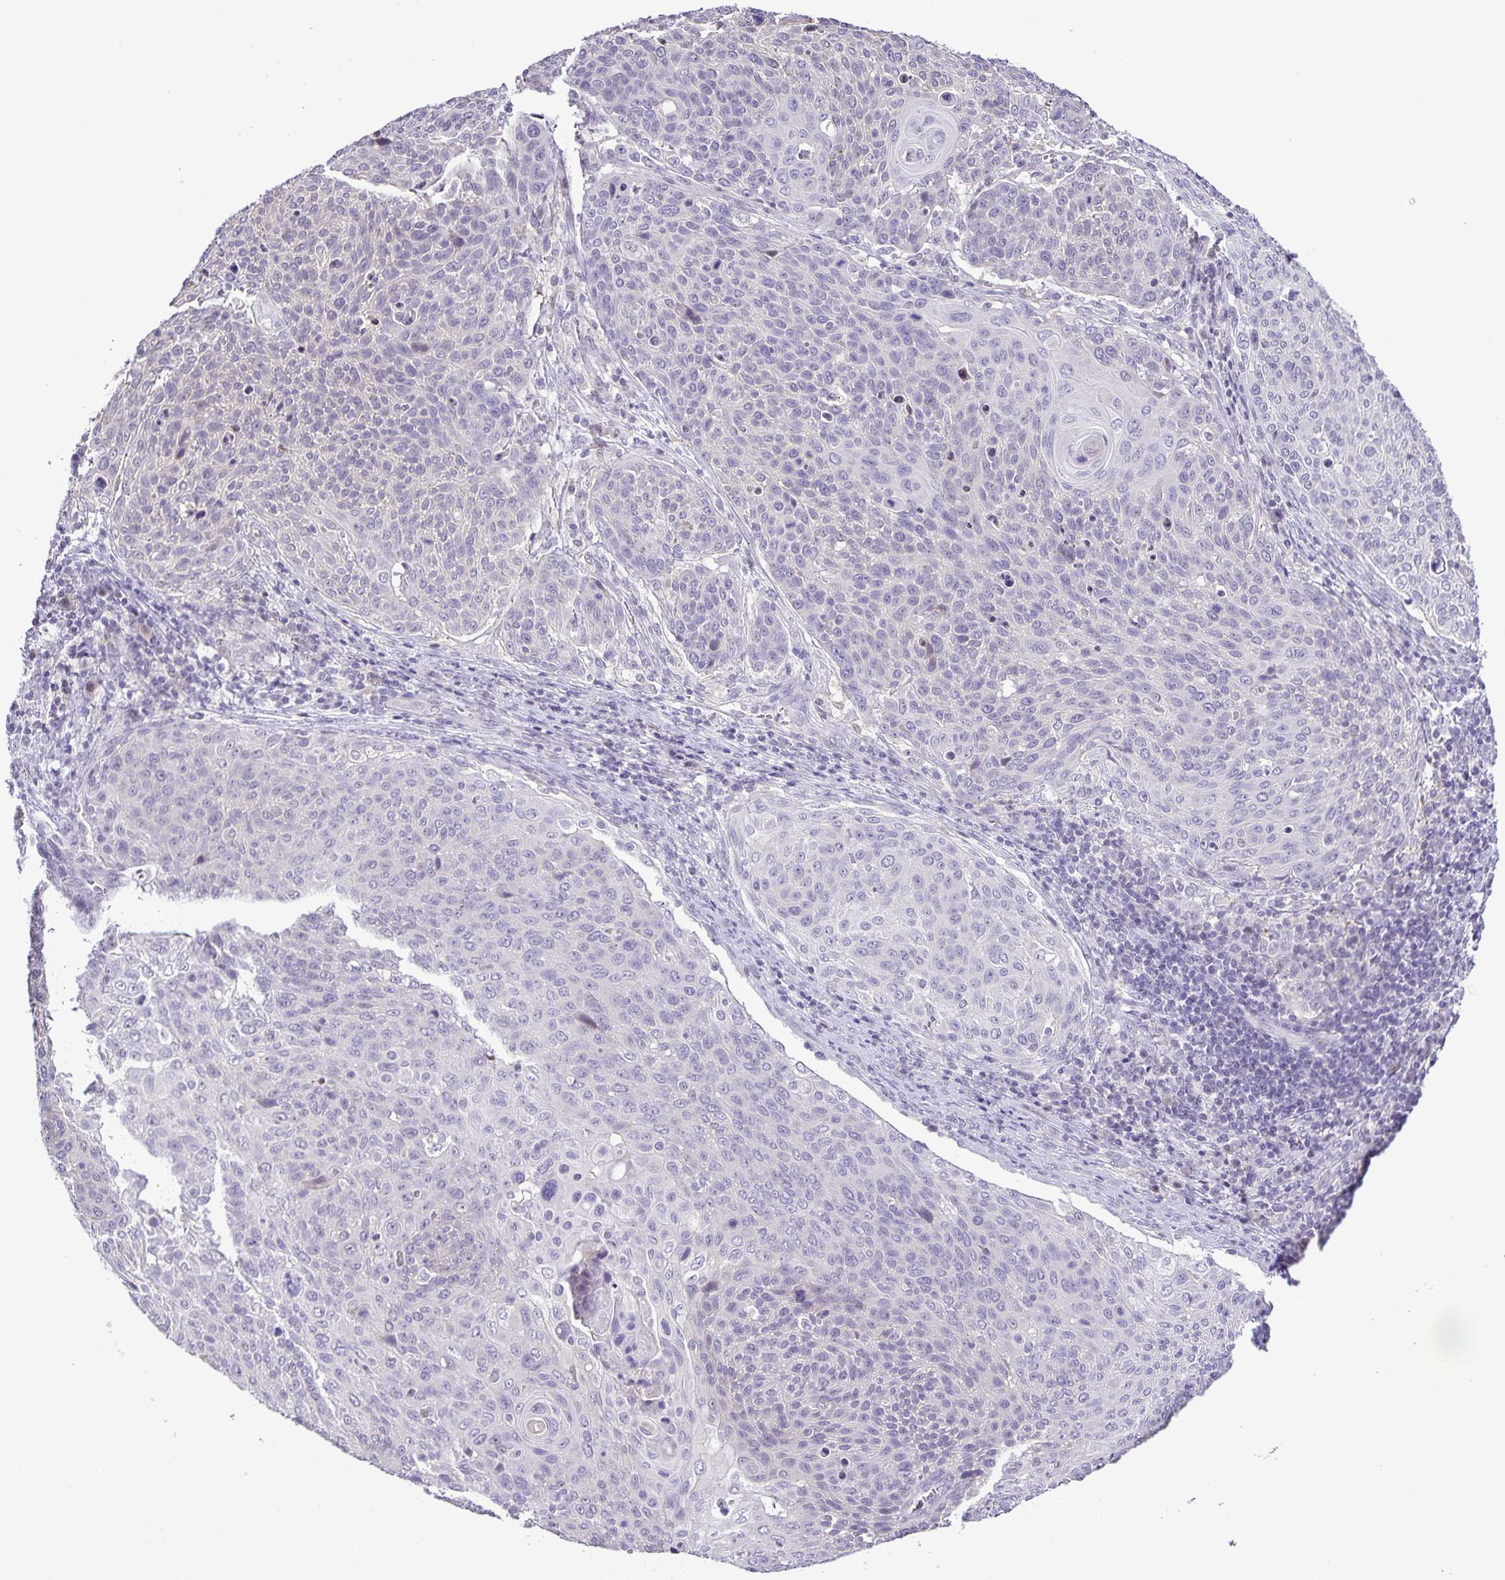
{"staining": {"intensity": "negative", "quantity": "none", "location": "none"}, "tissue": "cervical cancer", "cell_type": "Tumor cells", "image_type": "cancer", "snomed": [{"axis": "morphology", "description": "Squamous cell carcinoma, NOS"}, {"axis": "topography", "description": "Cervix"}], "caption": "Tumor cells show no significant staining in cervical squamous cell carcinoma. Nuclei are stained in blue.", "gene": "ONECUT2", "patient": {"sex": "female", "age": 31}}